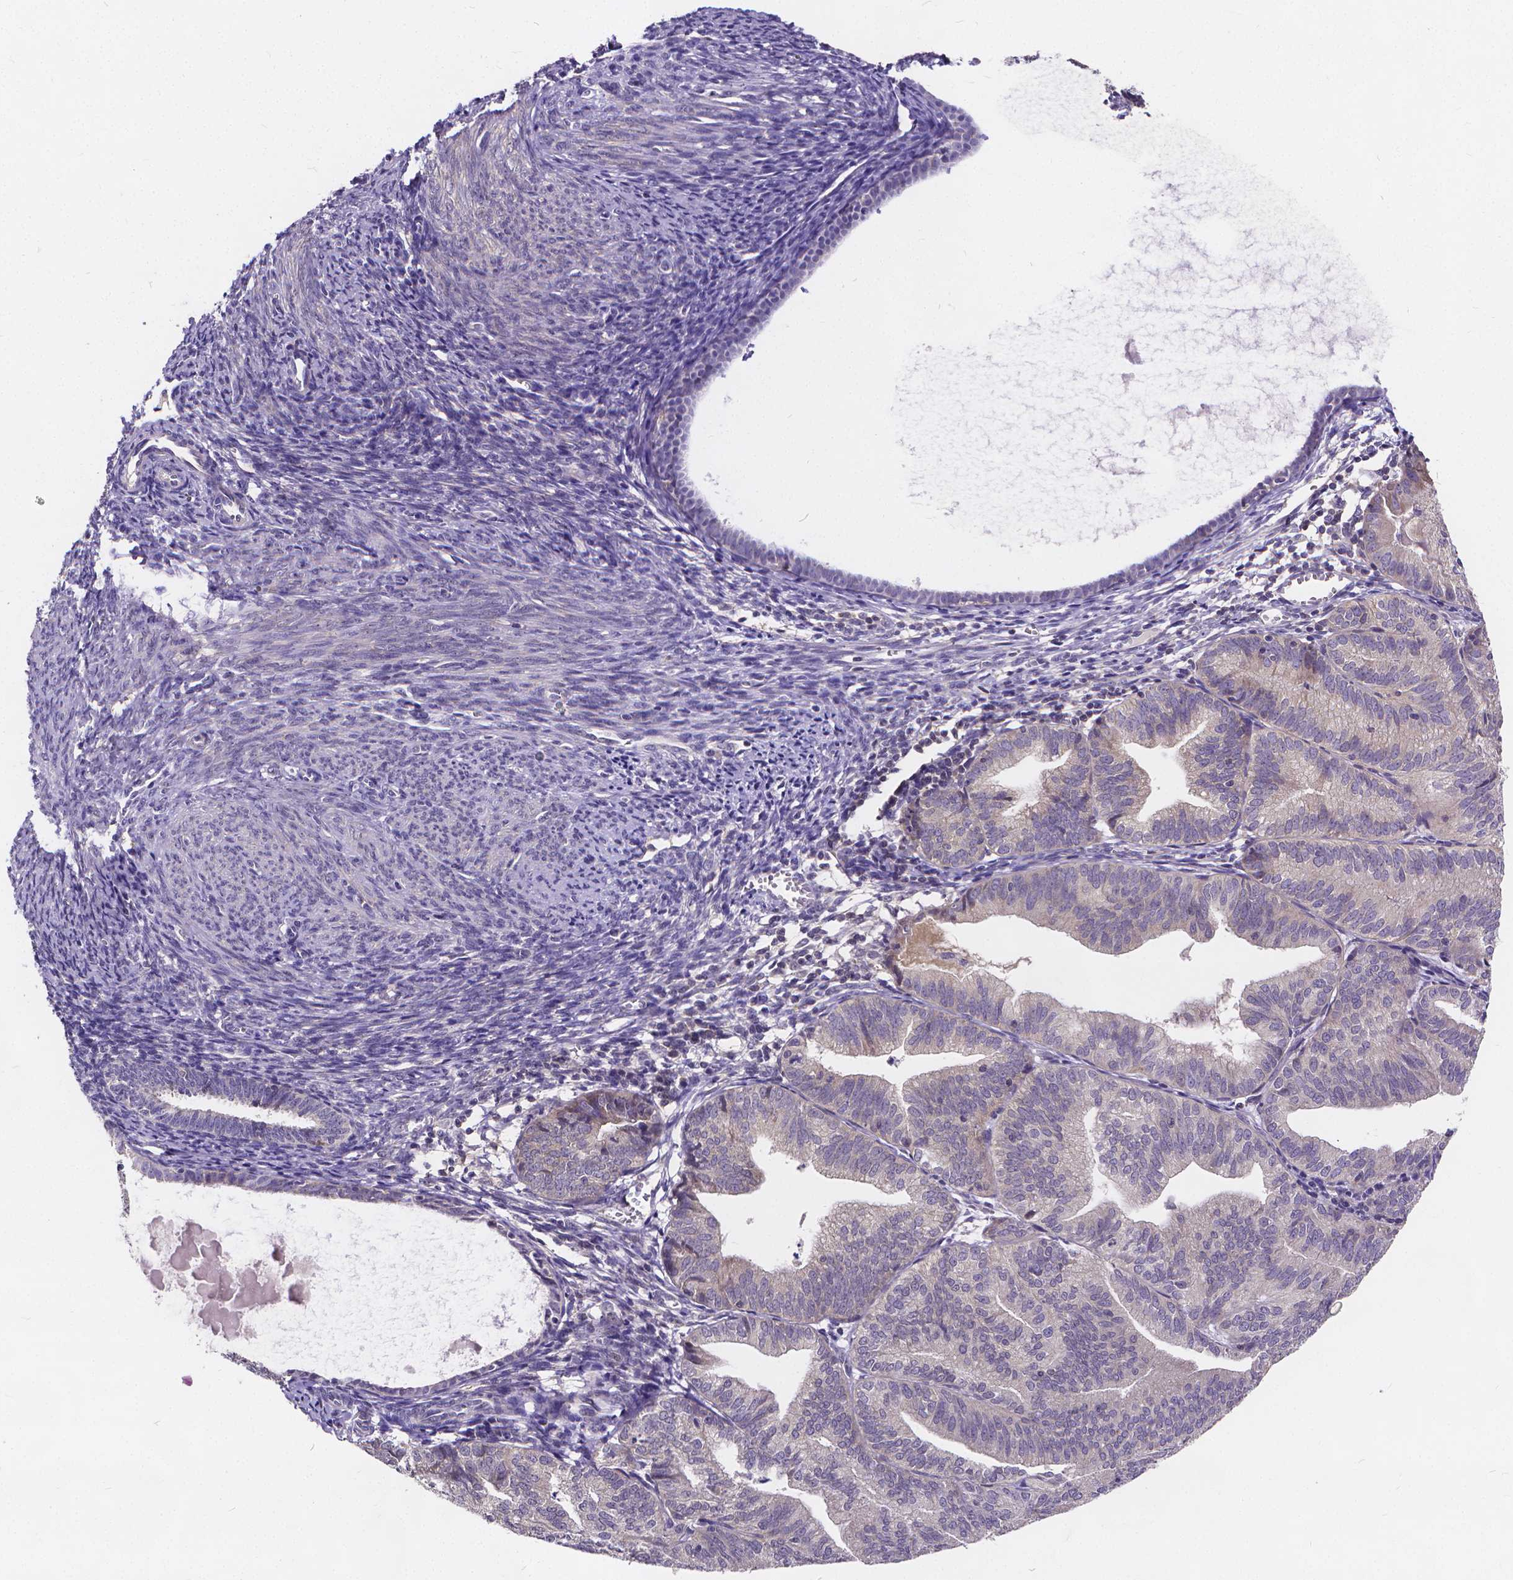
{"staining": {"intensity": "negative", "quantity": "none", "location": "none"}, "tissue": "endometrial cancer", "cell_type": "Tumor cells", "image_type": "cancer", "snomed": [{"axis": "morphology", "description": "Adenocarcinoma, NOS"}, {"axis": "topography", "description": "Endometrium"}], "caption": "Adenocarcinoma (endometrial) stained for a protein using immunohistochemistry (IHC) exhibits no expression tumor cells.", "gene": "GLRB", "patient": {"sex": "female", "age": 70}}